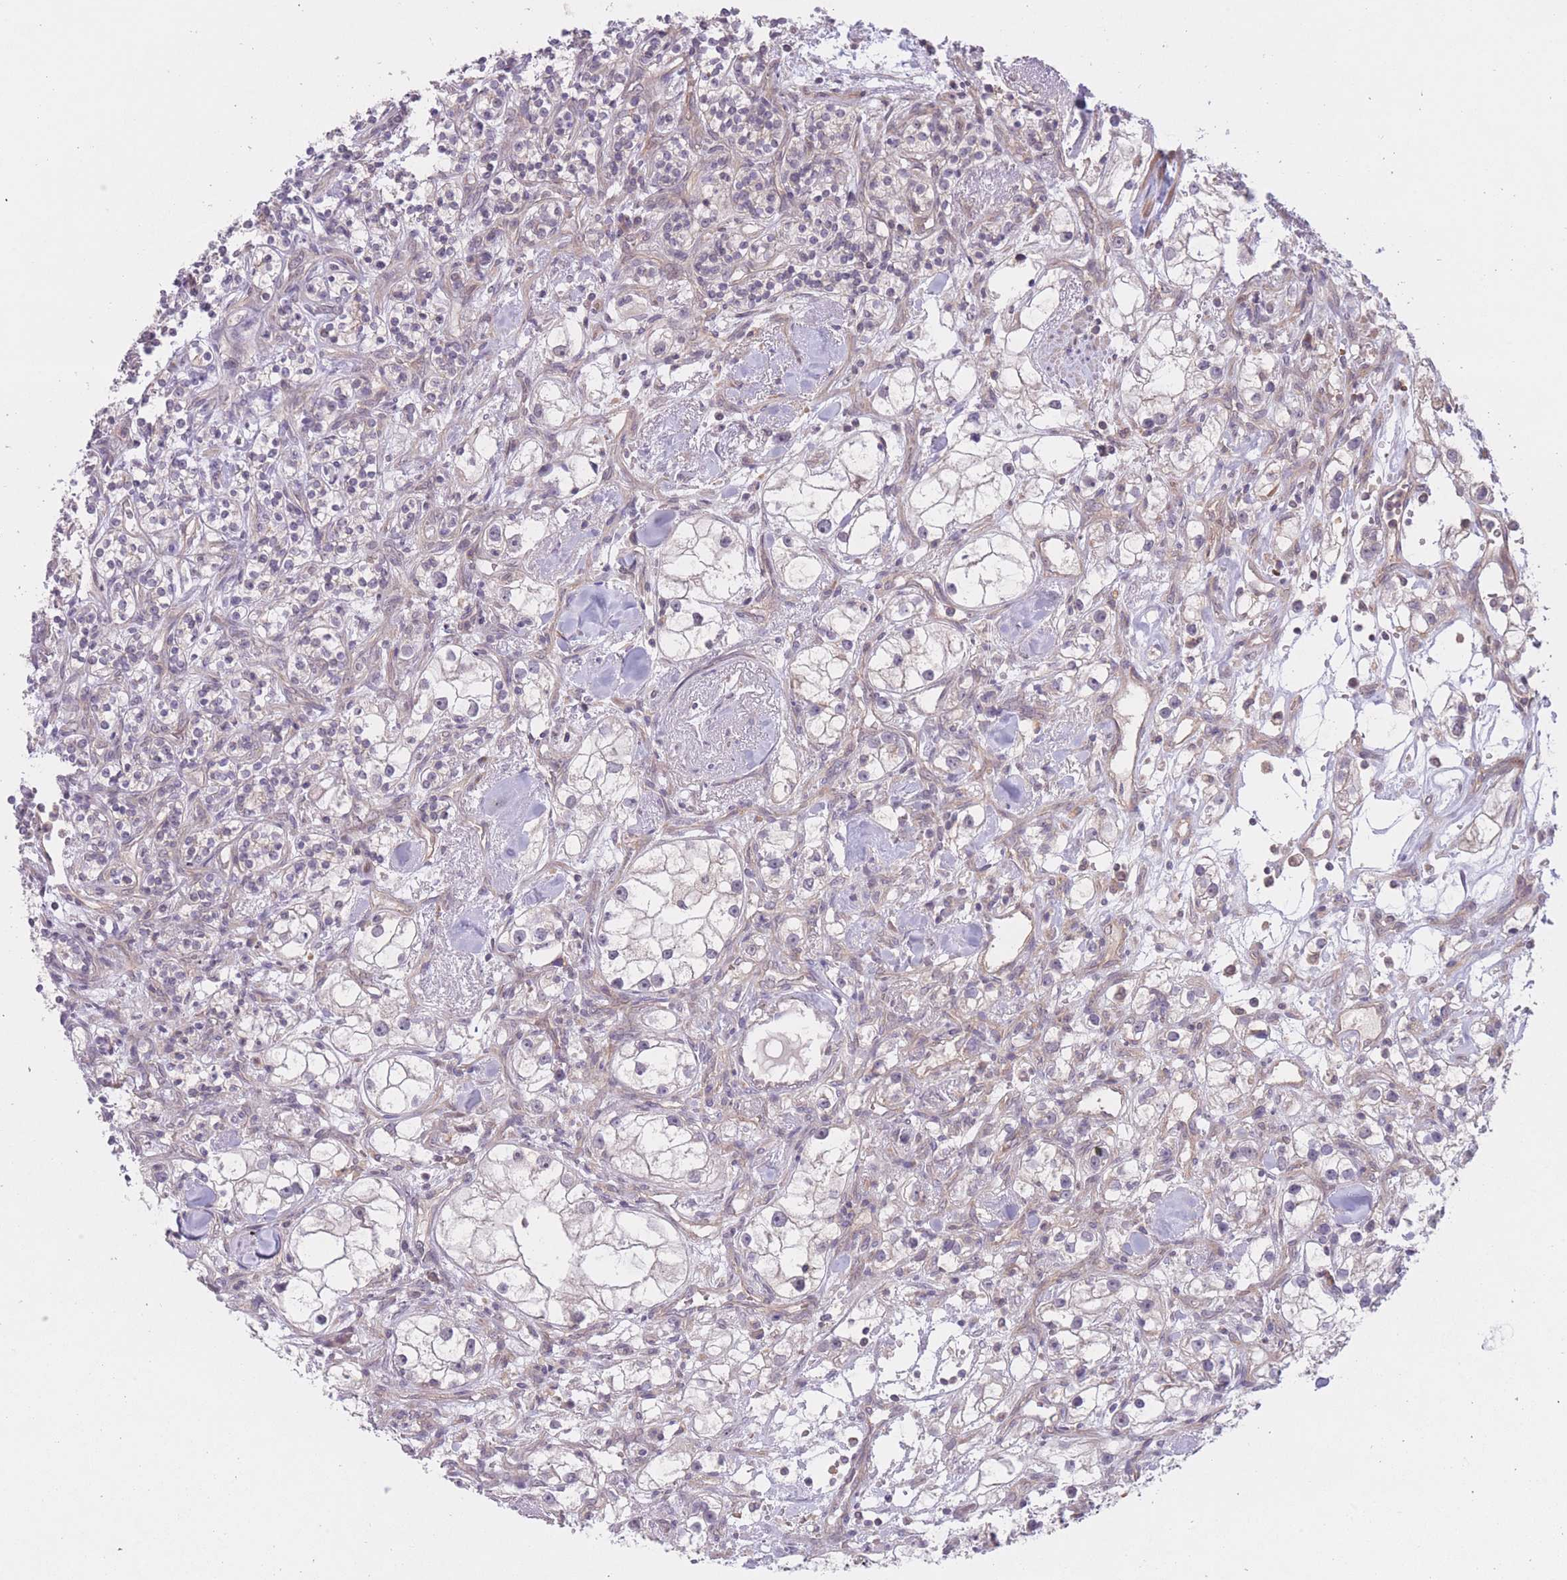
{"staining": {"intensity": "negative", "quantity": "none", "location": "none"}, "tissue": "renal cancer", "cell_type": "Tumor cells", "image_type": "cancer", "snomed": [{"axis": "morphology", "description": "Adenocarcinoma, NOS"}, {"axis": "topography", "description": "Kidney"}], "caption": "This is a image of immunohistochemistry staining of renal cancer, which shows no staining in tumor cells.", "gene": "FUT5", "patient": {"sex": "male", "age": 77}}